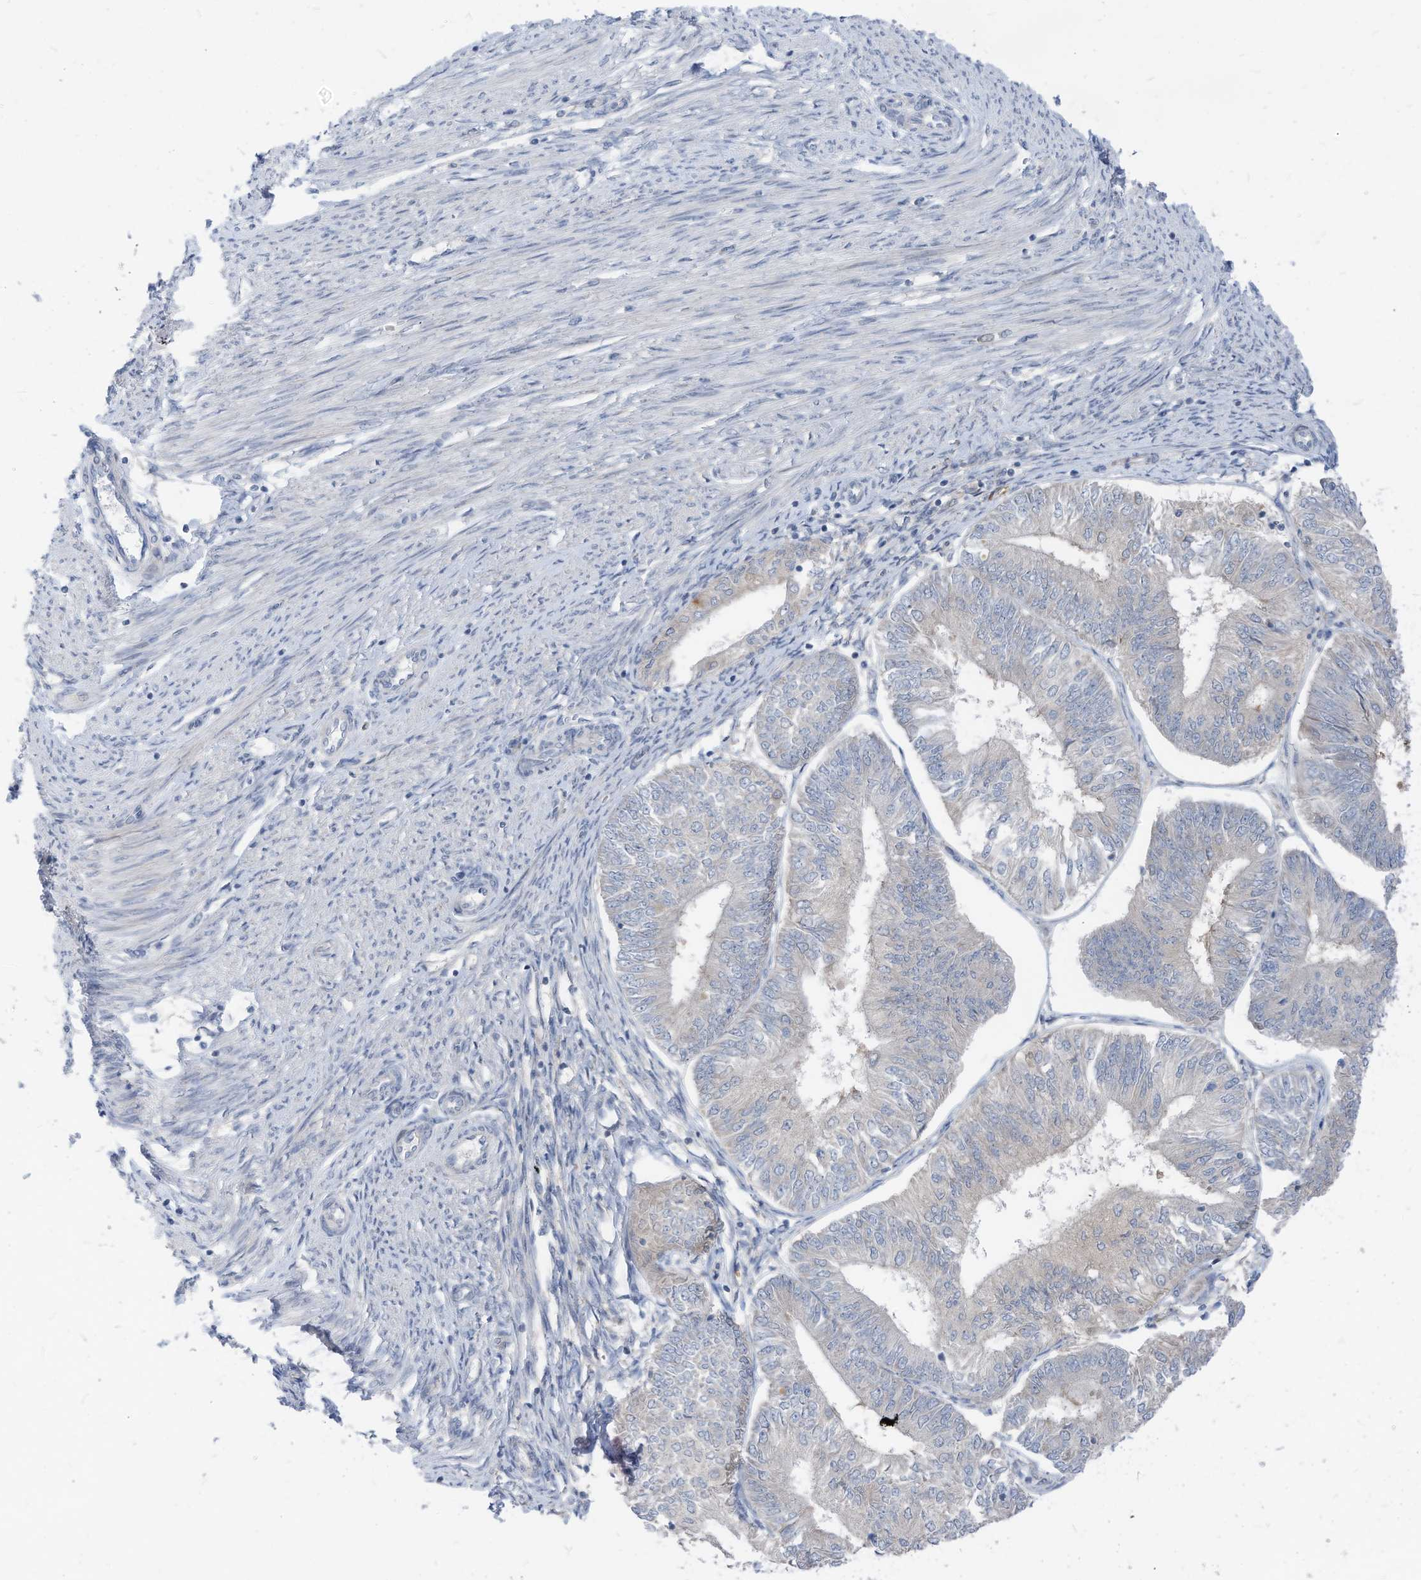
{"staining": {"intensity": "negative", "quantity": "none", "location": "none"}, "tissue": "endometrial cancer", "cell_type": "Tumor cells", "image_type": "cancer", "snomed": [{"axis": "morphology", "description": "Adenocarcinoma, NOS"}, {"axis": "topography", "description": "Endometrium"}], "caption": "Immunohistochemistry (IHC) image of neoplastic tissue: endometrial cancer (adenocarcinoma) stained with DAB displays no significant protein staining in tumor cells. (DAB (3,3'-diaminobenzidine) immunohistochemistry (IHC), high magnification).", "gene": "LDAH", "patient": {"sex": "female", "age": 58}}